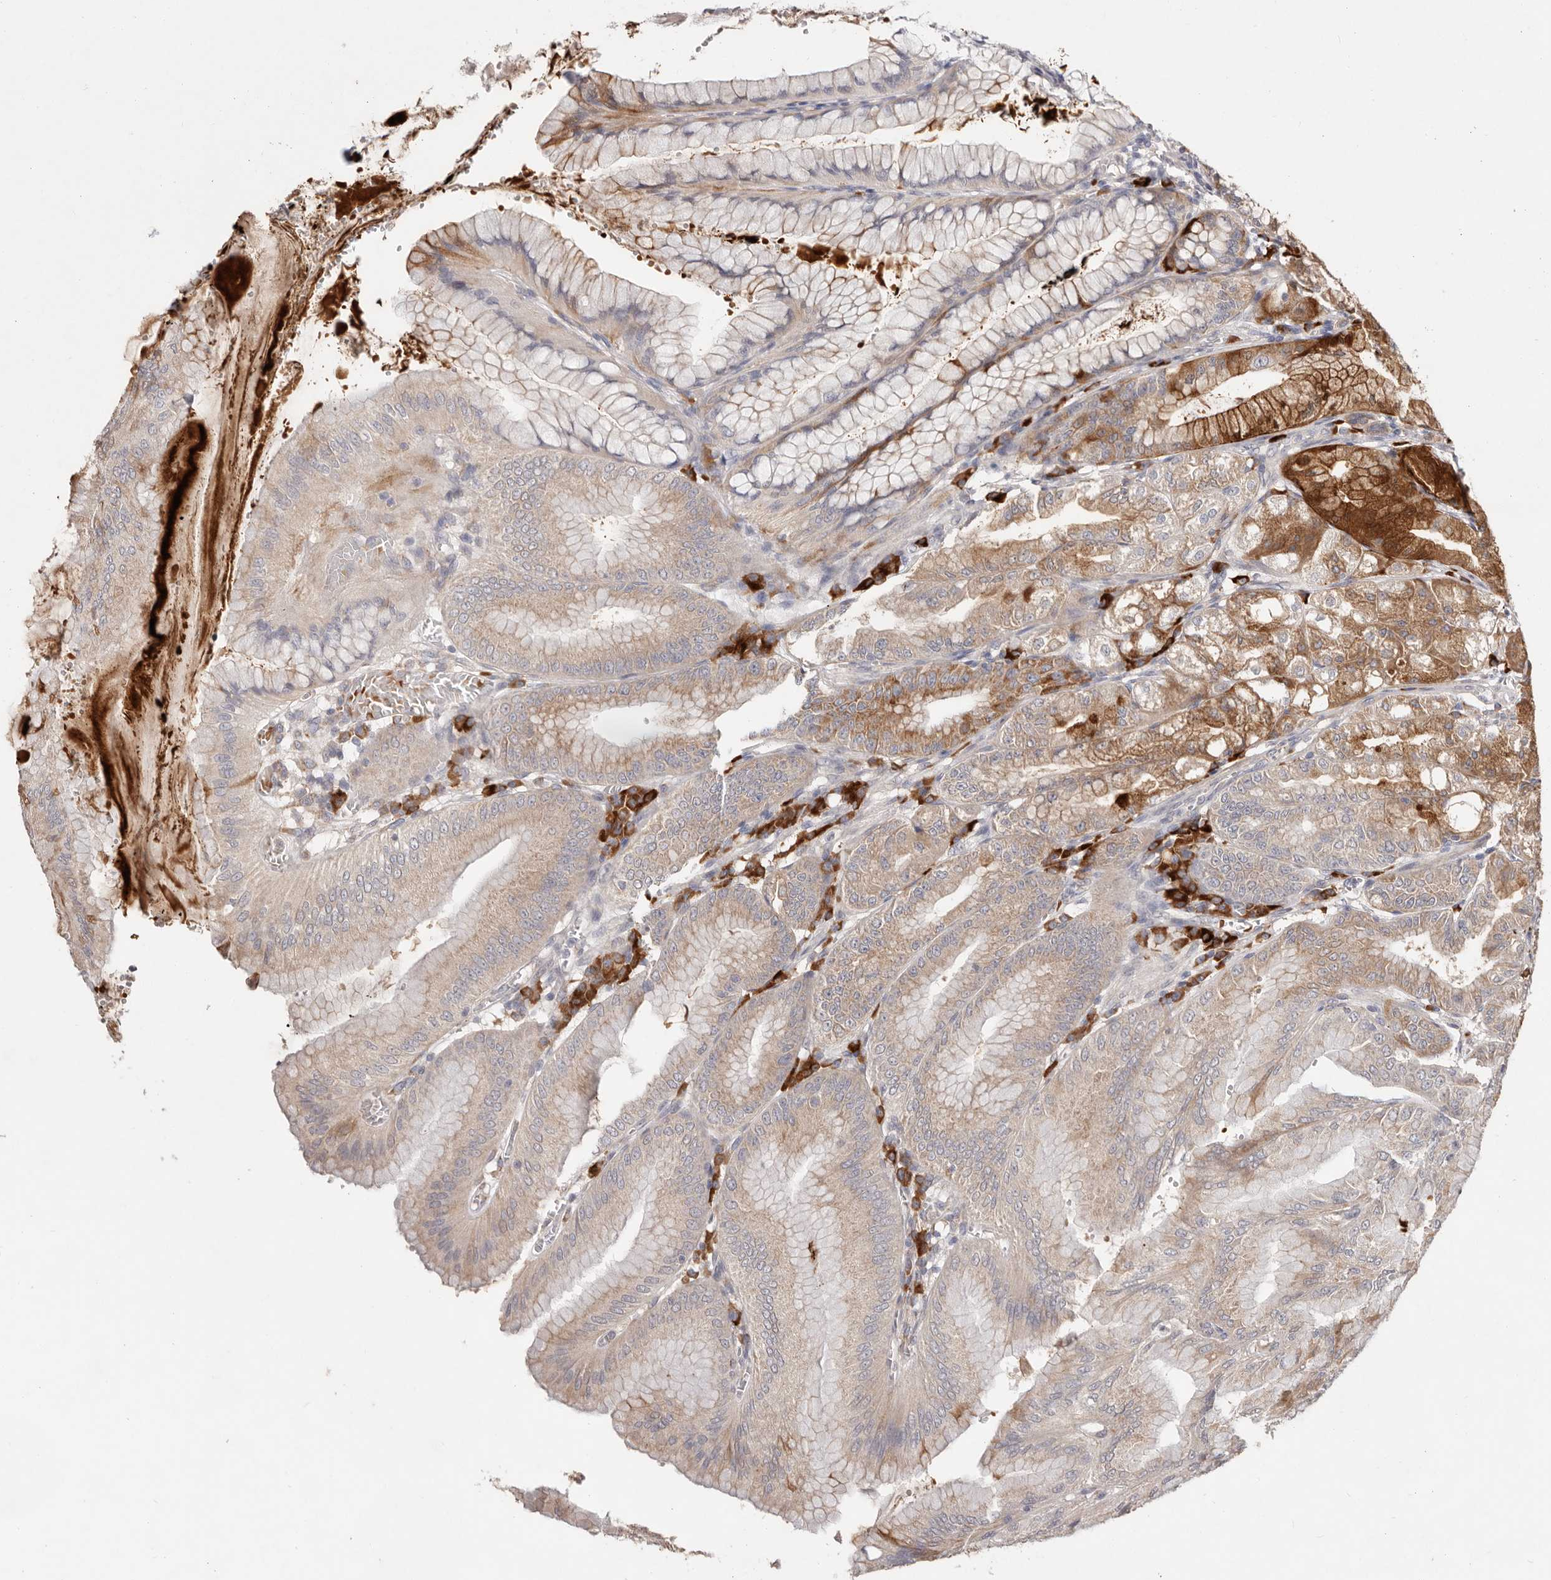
{"staining": {"intensity": "moderate", "quantity": "25%-75%", "location": "cytoplasmic/membranous"}, "tissue": "stomach", "cell_type": "Glandular cells", "image_type": "normal", "snomed": [{"axis": "morphology", "description": "Normal tissue, NOS"}, {"axis": "topography", "description": "Stomach, lower"}], "caption": "Immunohistochemical staining of unremarkable human stomach demonstrates 25%-75% levels of moderate cytoplasmic/membranous protein staining in about 25%-75% of glandular cells. The staining is performed using DAB brown chromogen to label protein expression. The nuclei are counter-stained blue using hematoxylin.", "gene": "WDR77", "patient": {"sex": "male", "age": 71}}